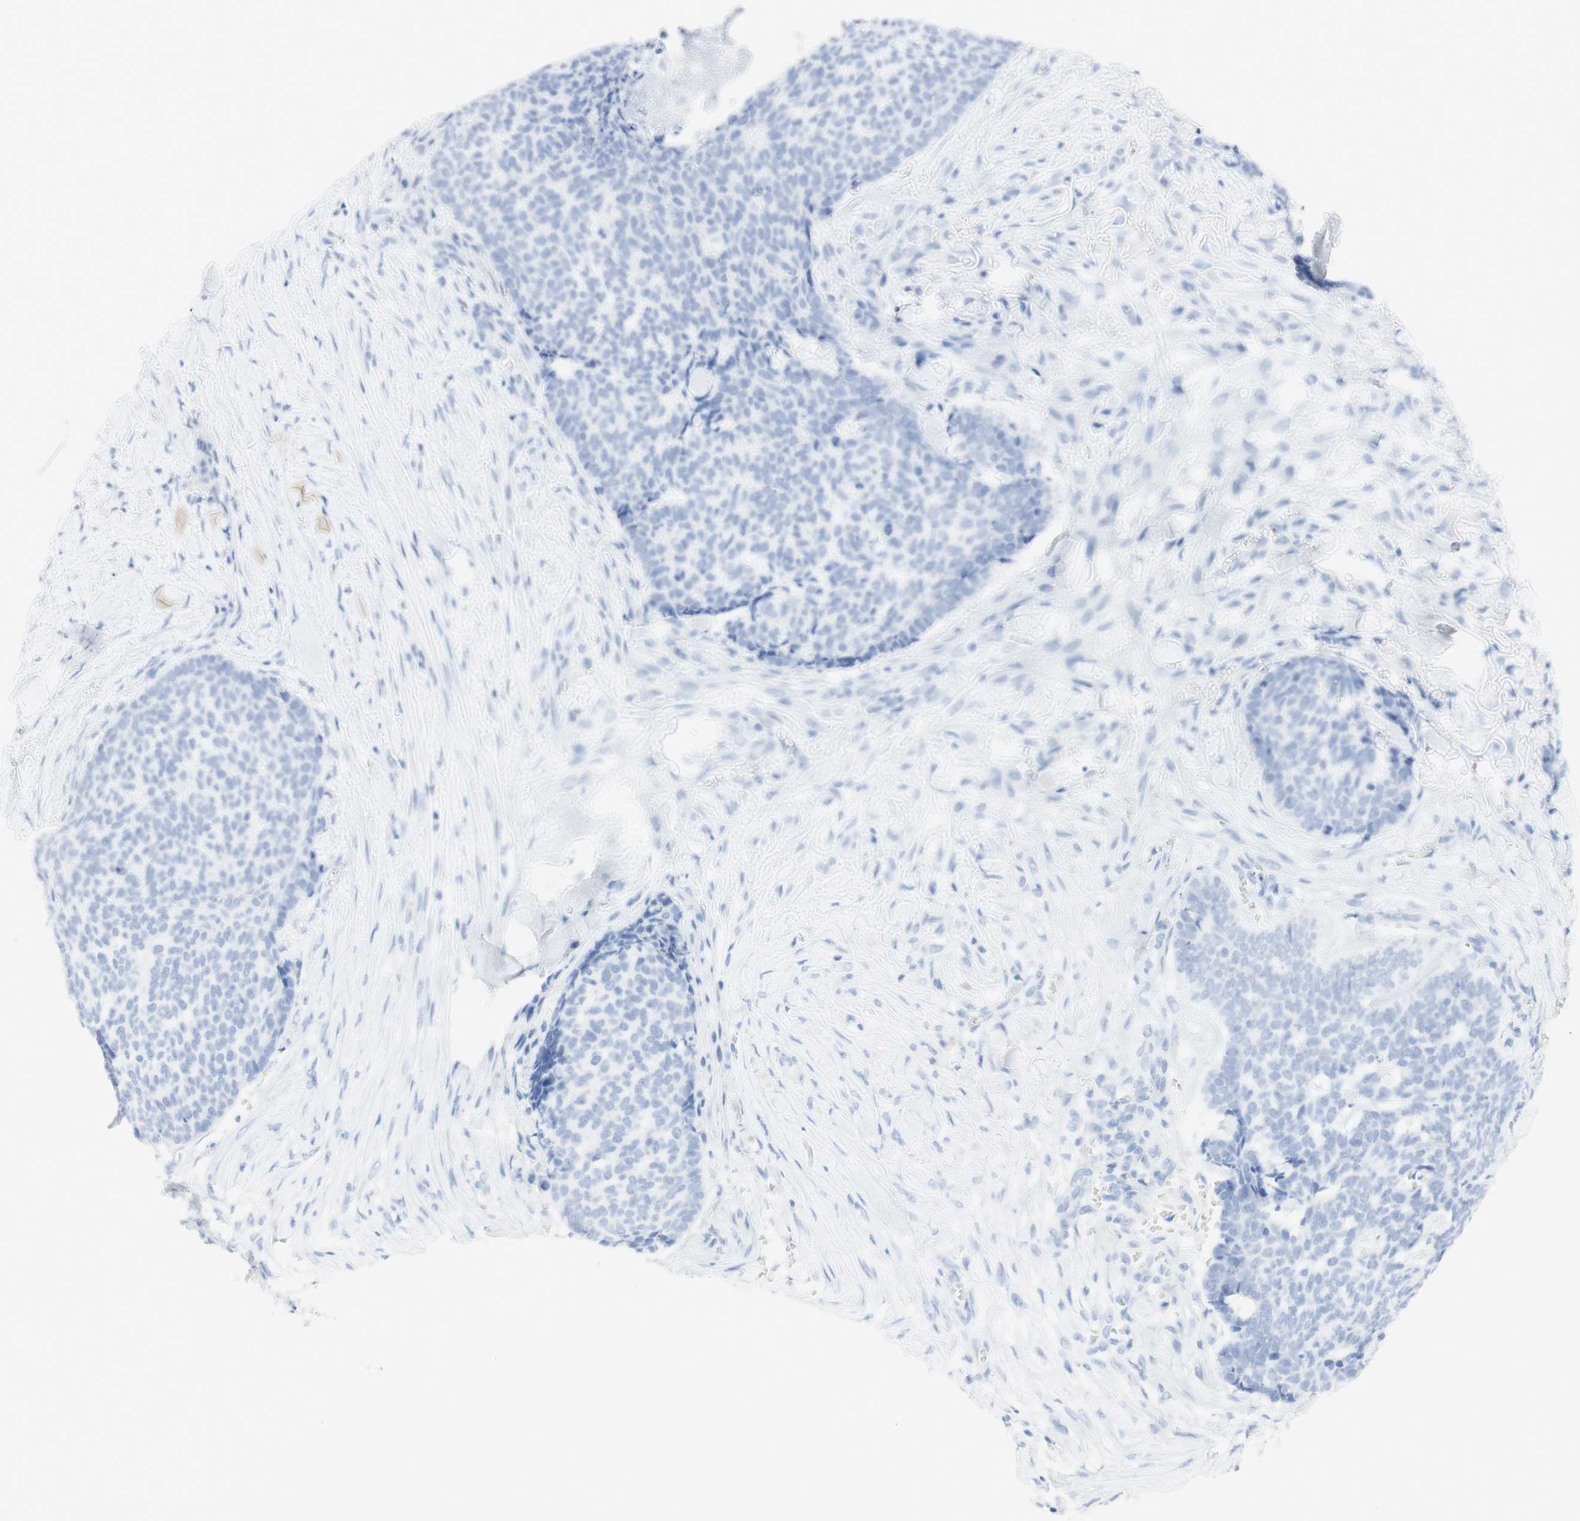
{"staining": {"intensity": "negative", "quantity": "none", "location": "none"}, "tissue": "skin cancer", "cell_type": "Tumor cells", "image_type": "cancer", "snomed": [{"axis": "morphology", "description": "Basal cell carcinoma"}, {"axis": "topography", "description": "Skin"}], "caption": "A histopathology image of skin cancer stained for a protein reveals no brown staining in tumor cells.", "gene": "TPO", "patient": {"sex": "male", "age": 84}}